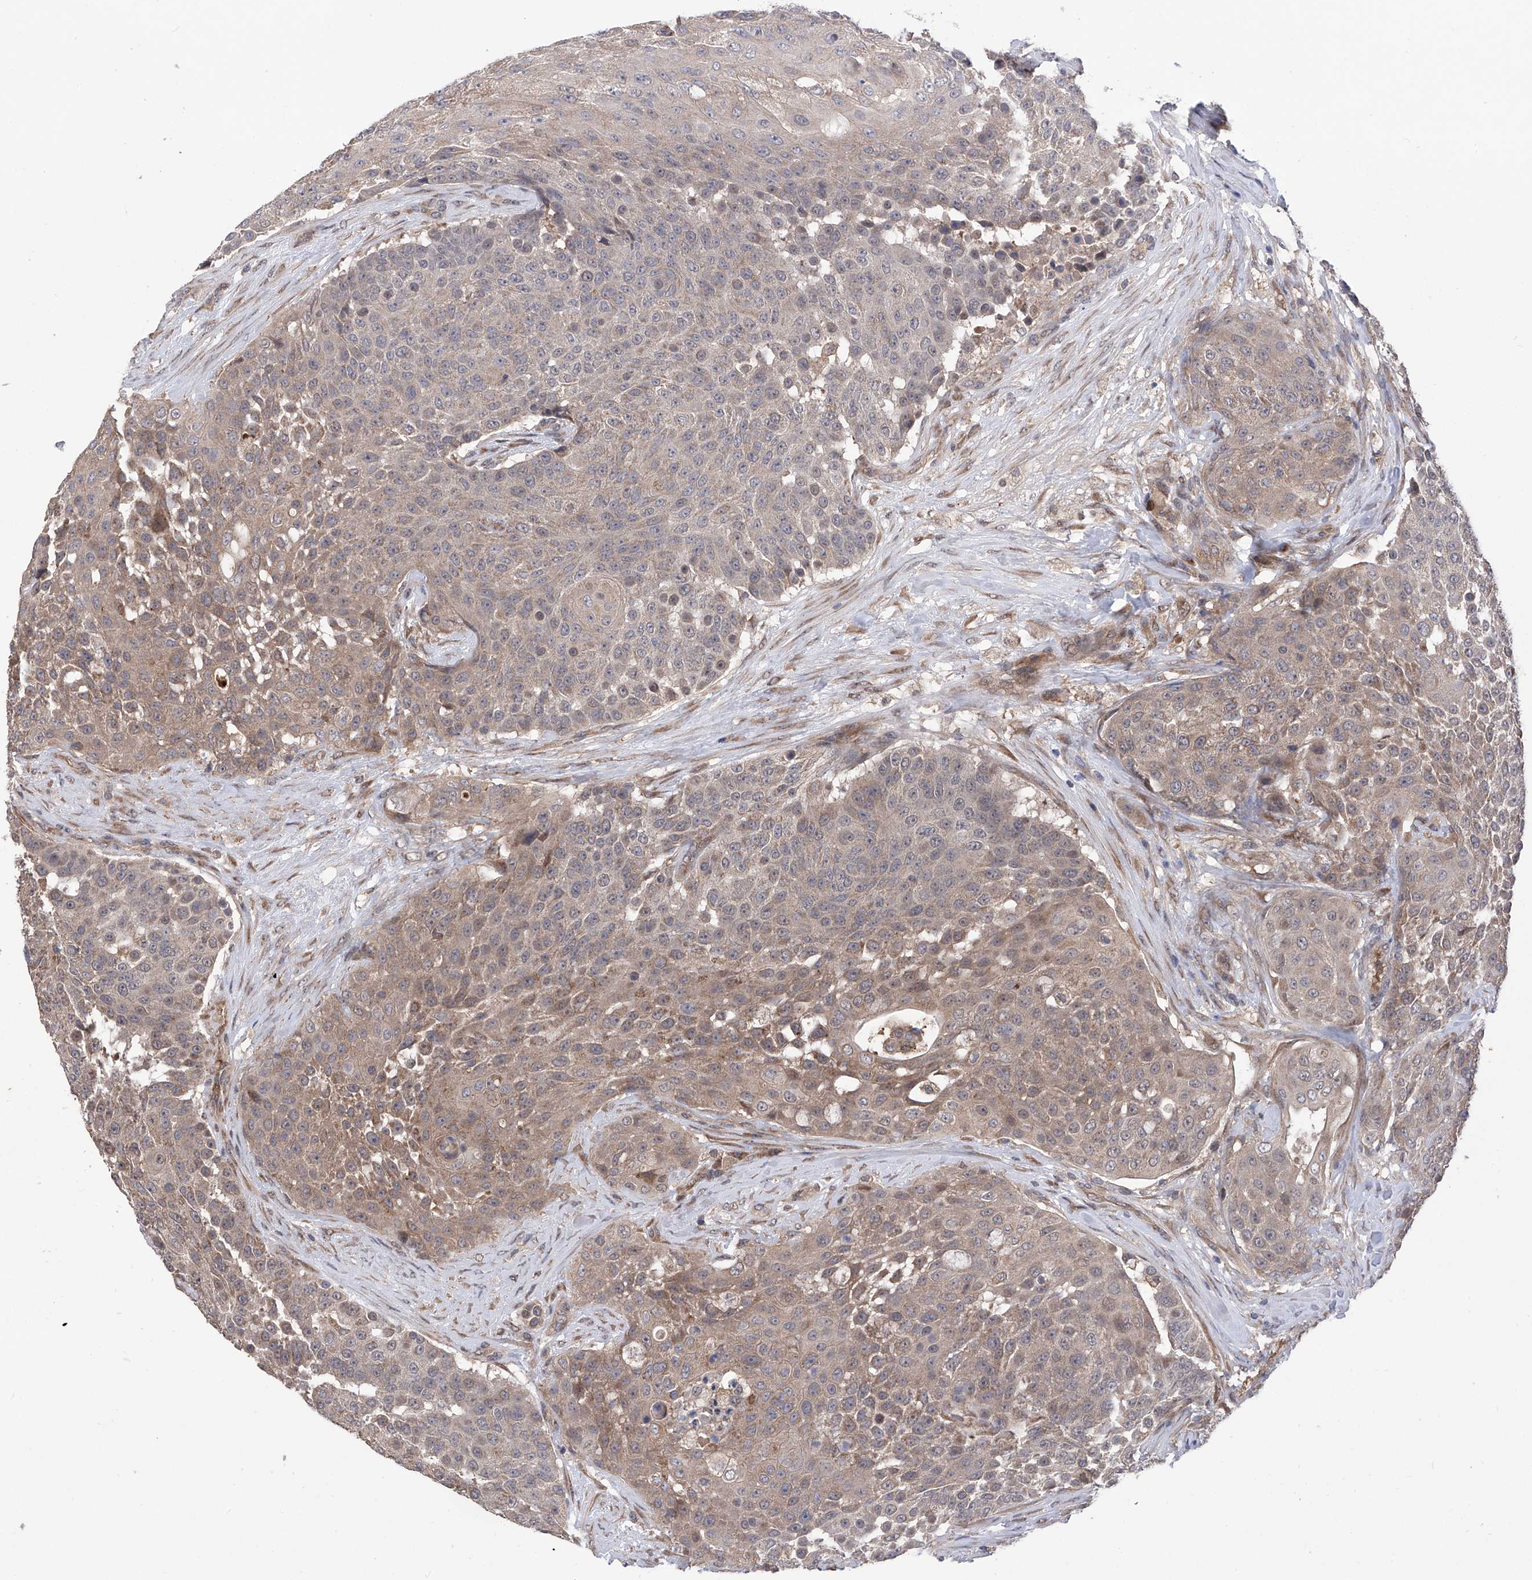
{"staining": {"intensity": "weak", "quantity": "25%-75%", "location": "cytoplasmic/membranous"}, "tissue": "urothelial cancer", "cell_type": "Tumor cells", "image_type": "cancer", "snomed": [{"axis": "morphology", "description": "Urothelial carcinoma, High grade"}, {"axis": "topography", "description": "Urinary bladder"}], "caption": "A brown stain highlights weak cytoplasmic/membranous positivity of a protein in urothelial cancer tumor cells.", "gene": "USP45", "patient": {"sex": "female", "age": 63}}